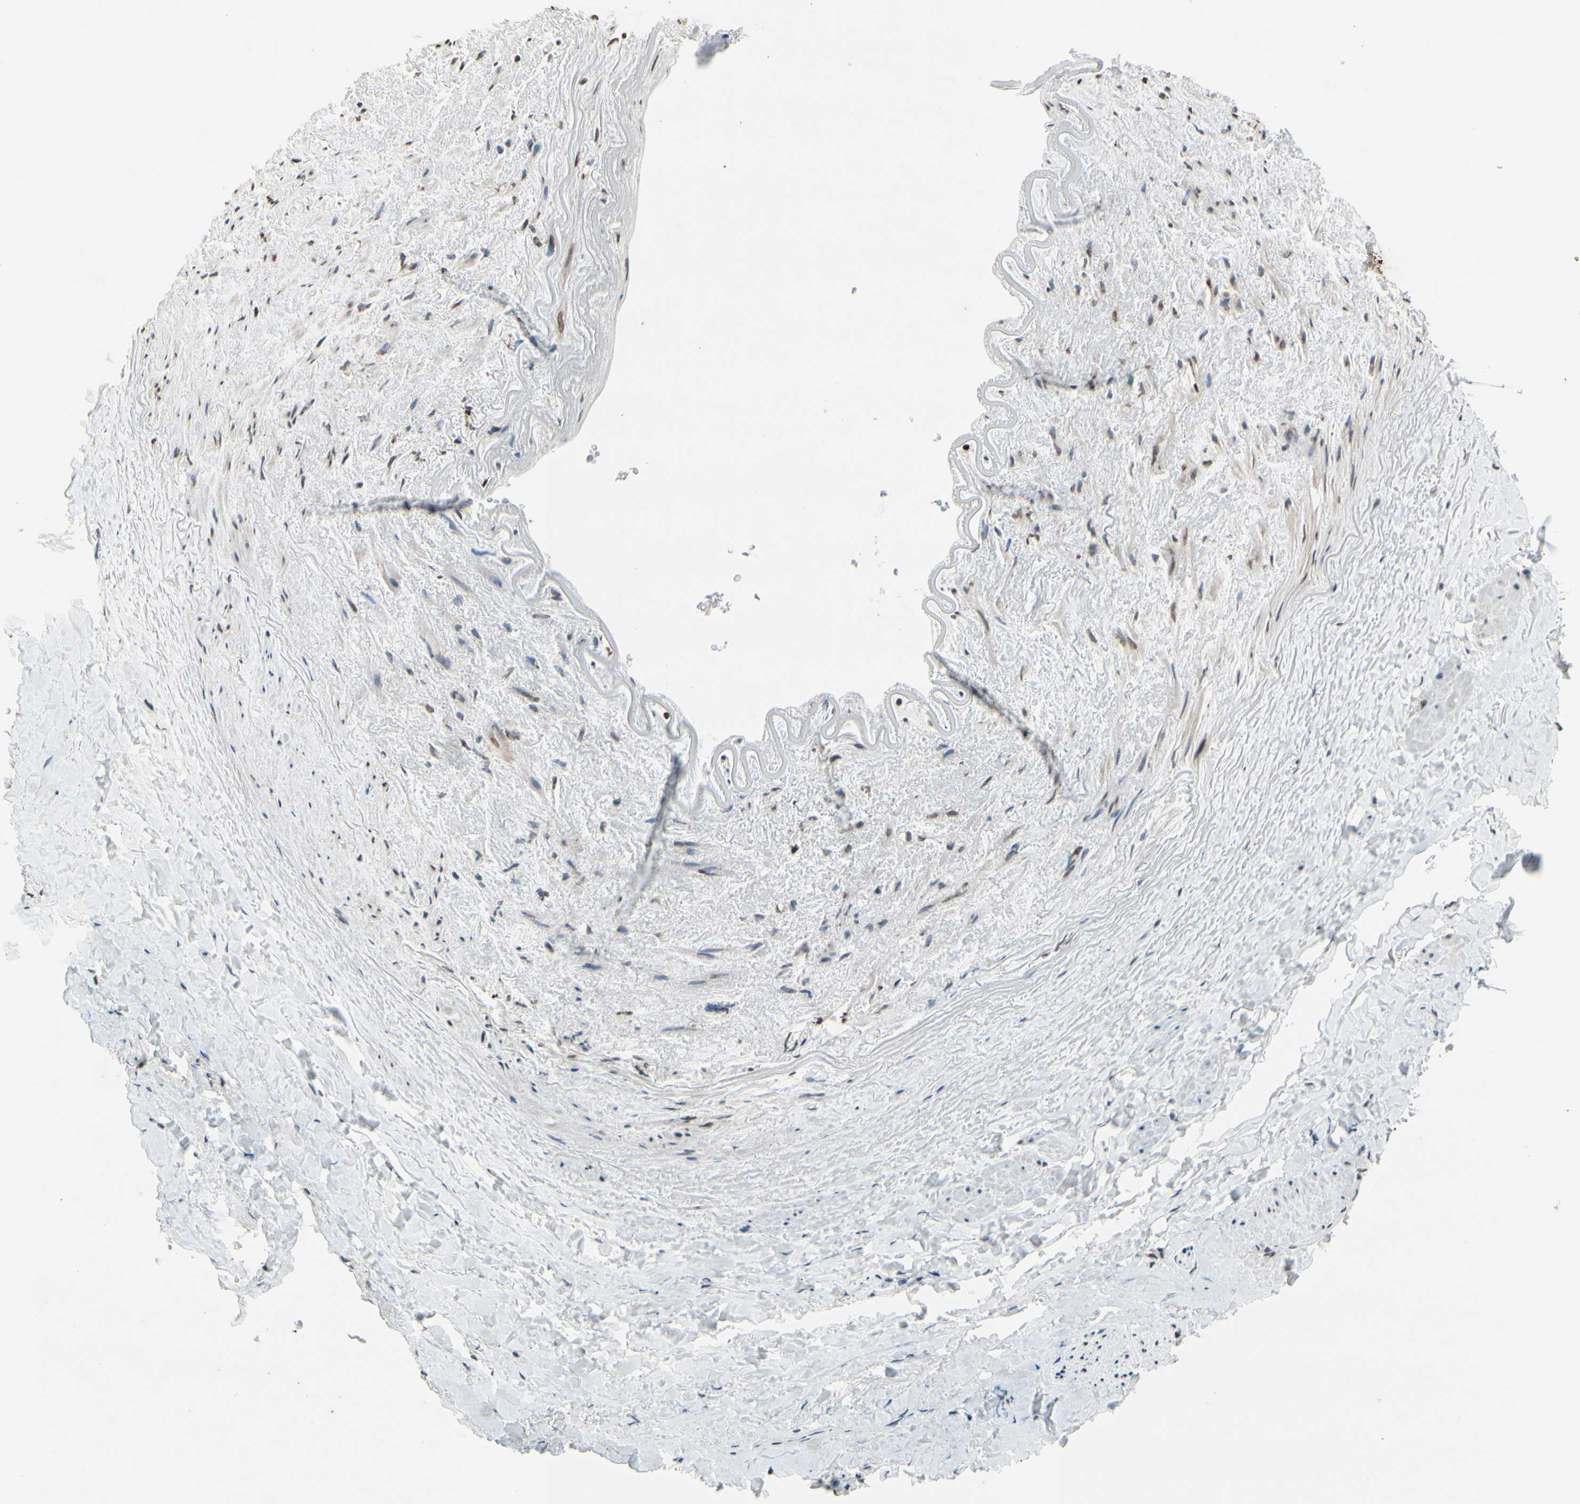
{"staining": {"intensity": "weak", "quantity": ">75%", "location": "cytoplasmic/membranous"}, "tissue": "adipose tissue", "cell_type": "Adipocytes", "image_type": "normal", "snomed": [{"axis": "morphology", "description": "Normal tissue, NOS"}, {"axis": "topography", "description": "Peripheral nerve tissue"}], "caption": "Brown immunohistochemical staining in normal adipose tissue shows weak cytoplasmic/membranous expression in approximately >75% of adipocytes. (DAB = brown stain, brightfield microscopy at high magnification).", "gene": "CLDN11", "patient": {"sex": "male", "age": 70}}